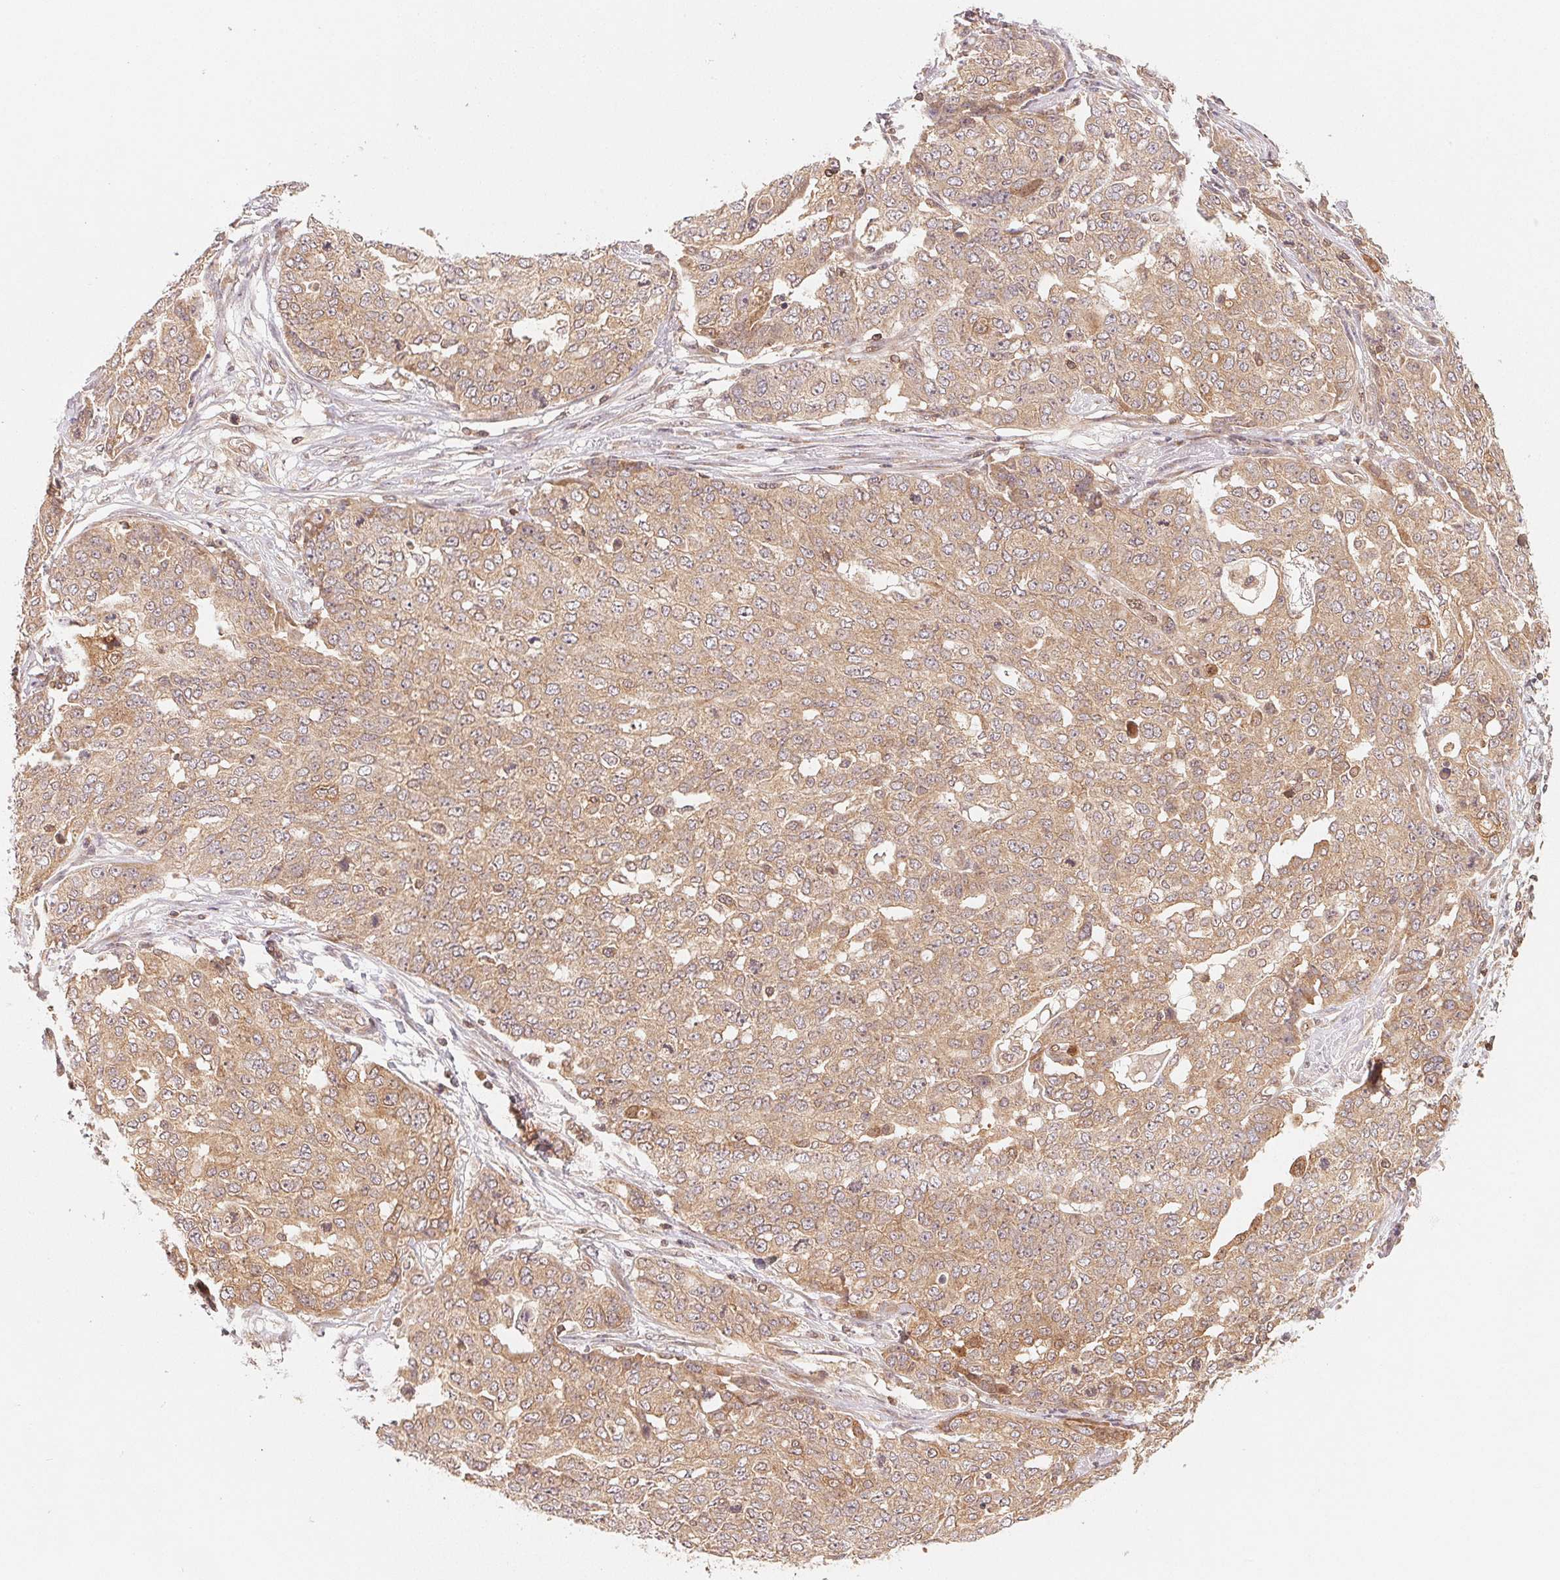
{"staining": {"intensity": "weak", "quantity": ">75%", "location": "cytoplasmic/membranous"}, "tissue": "ovarian cancer", "cell_type": "Tumor cells", "image_type": "cancer", "snomed": [{"axis": "morphology", "description": "Cystadenocarcinoma, serous, NOS"}, {"axis": "topography", "description": "Soft tissue"}, {"axis": "topography", "description": "Ovary"}], "caption": "Ovarian cancer tissue shows weak cytoplasmic/membranous expression in about >75% of tumor cells, visualized by immunohistochemistry.", "gene": "CCDC102B", "patient": {"sex": "female", "age": 57}}